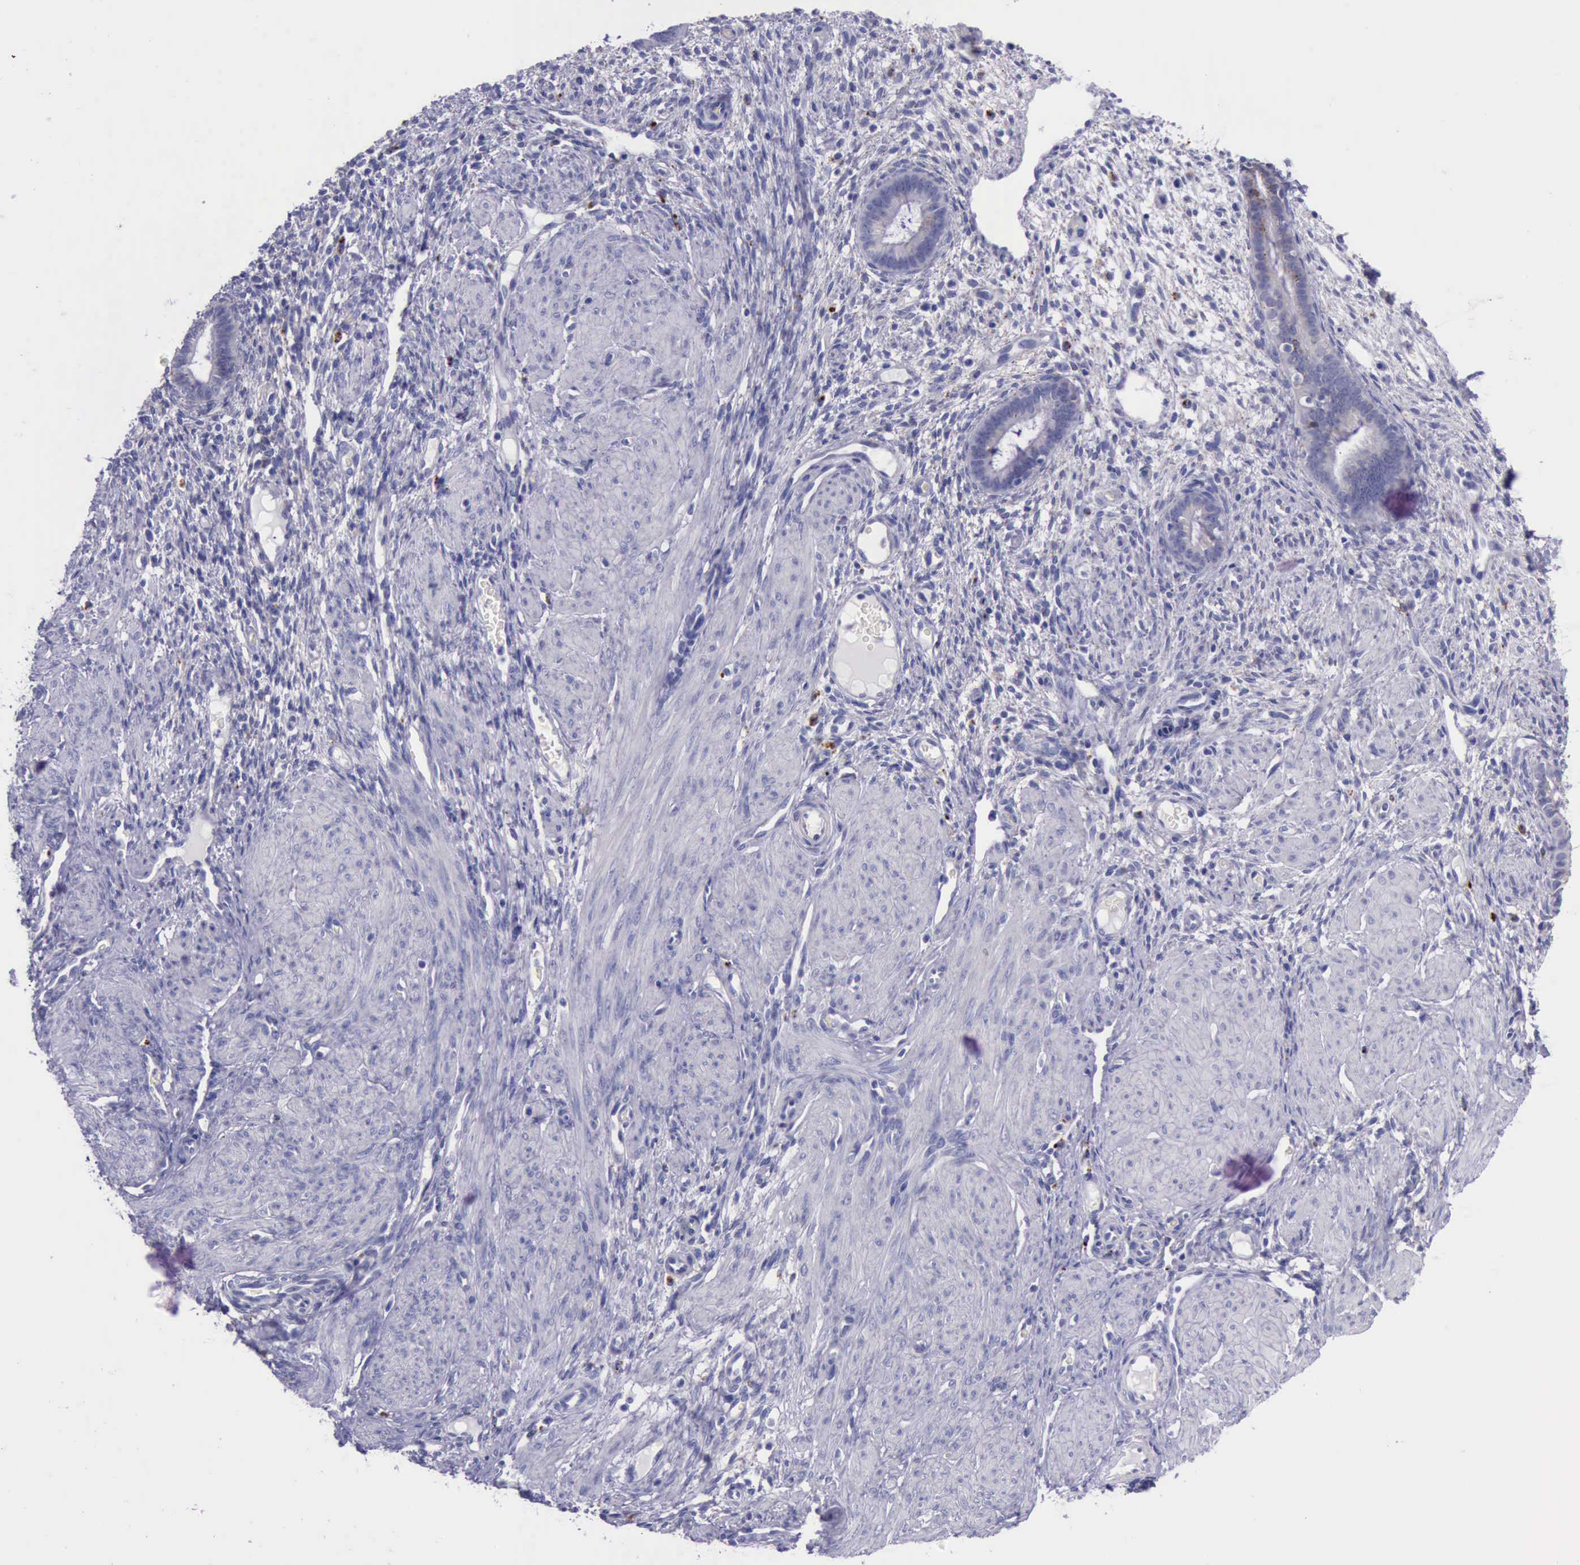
{"staining": {"intensity": "negative", "quantity": "none", "location": "none"}, "tissue": "endometrium", "cell_type": "Cells in endometrial stroma", "image_type": "normal", "snomed": [{"axis": "morphology", "description": "Normal tissue, NOS"}, {"axis": "topography", "description": "Endometrium"}], "caption": "An immunohistochemistry histopathology image of benign endometrium is shown. There is no staining in cells in endometrial stroma of endometrium. (DAB immunohistochemistry (IHC) with hematoxylin counter stain).", "gene": "GLA", "patient": {"sex": "female", "age": 72}}